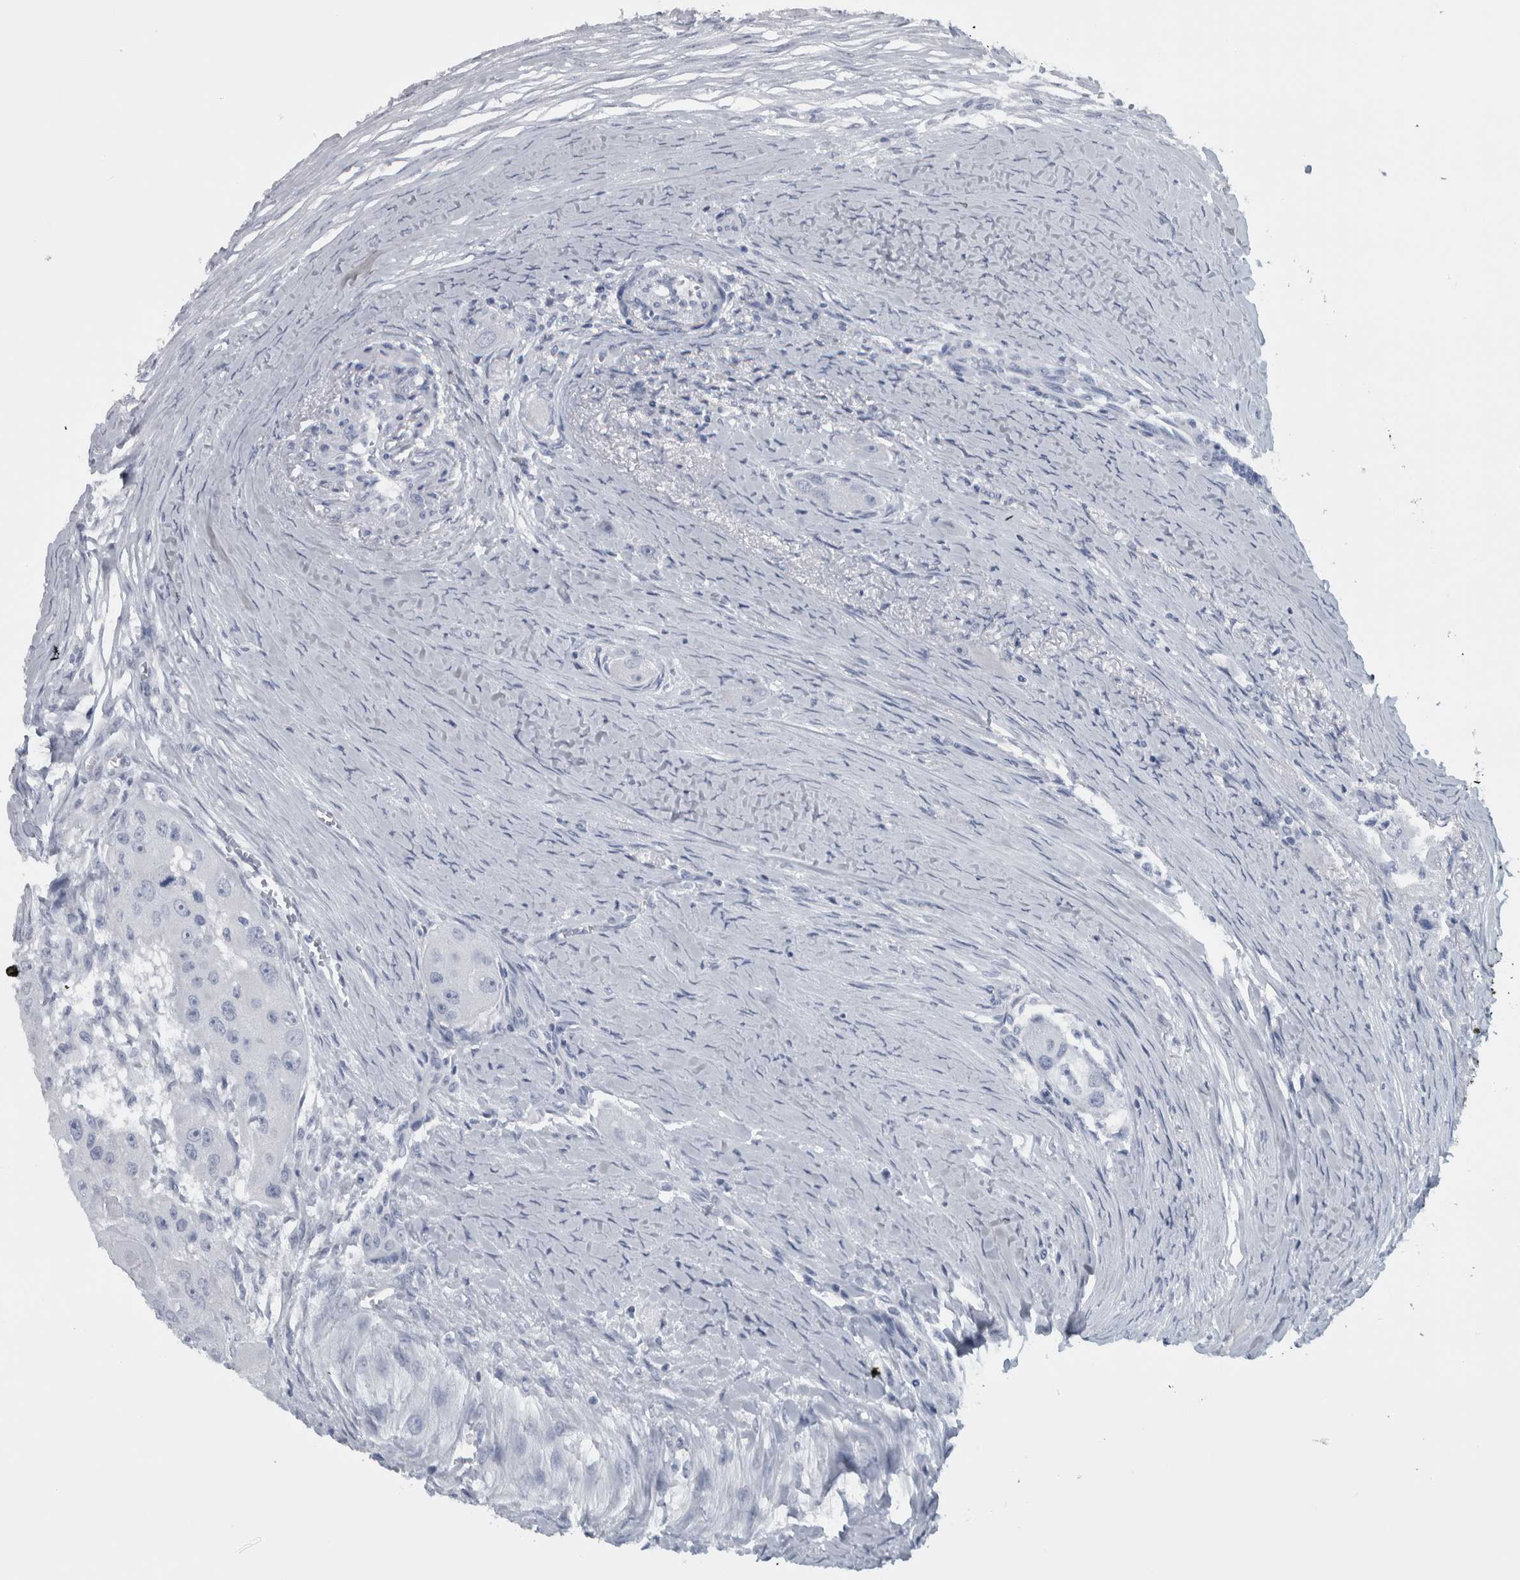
{"staining": {"intensity": "negative", "quantity": "none", "location": "none"}, "tissue": "head and neck cancer", "cell_type": "Tumor cells", "image_type": "cancer", "snomed": [{"axis": "morphology", "description": "Normal tissue, NOS"}, {"axis": "morphology", "description": "Squamous cell carcinoma, NOS"}, {"axis": "topography", "description": "Skeletal muscle"}, {"axis": "topography", "description": "Head-Neck"}], "caption": "Photomicrograph shows no significant protein positivity in tumor cells of head and neck cancer.", "gene": "CDH17", "patient": {"sex": "male", "age": 51}}